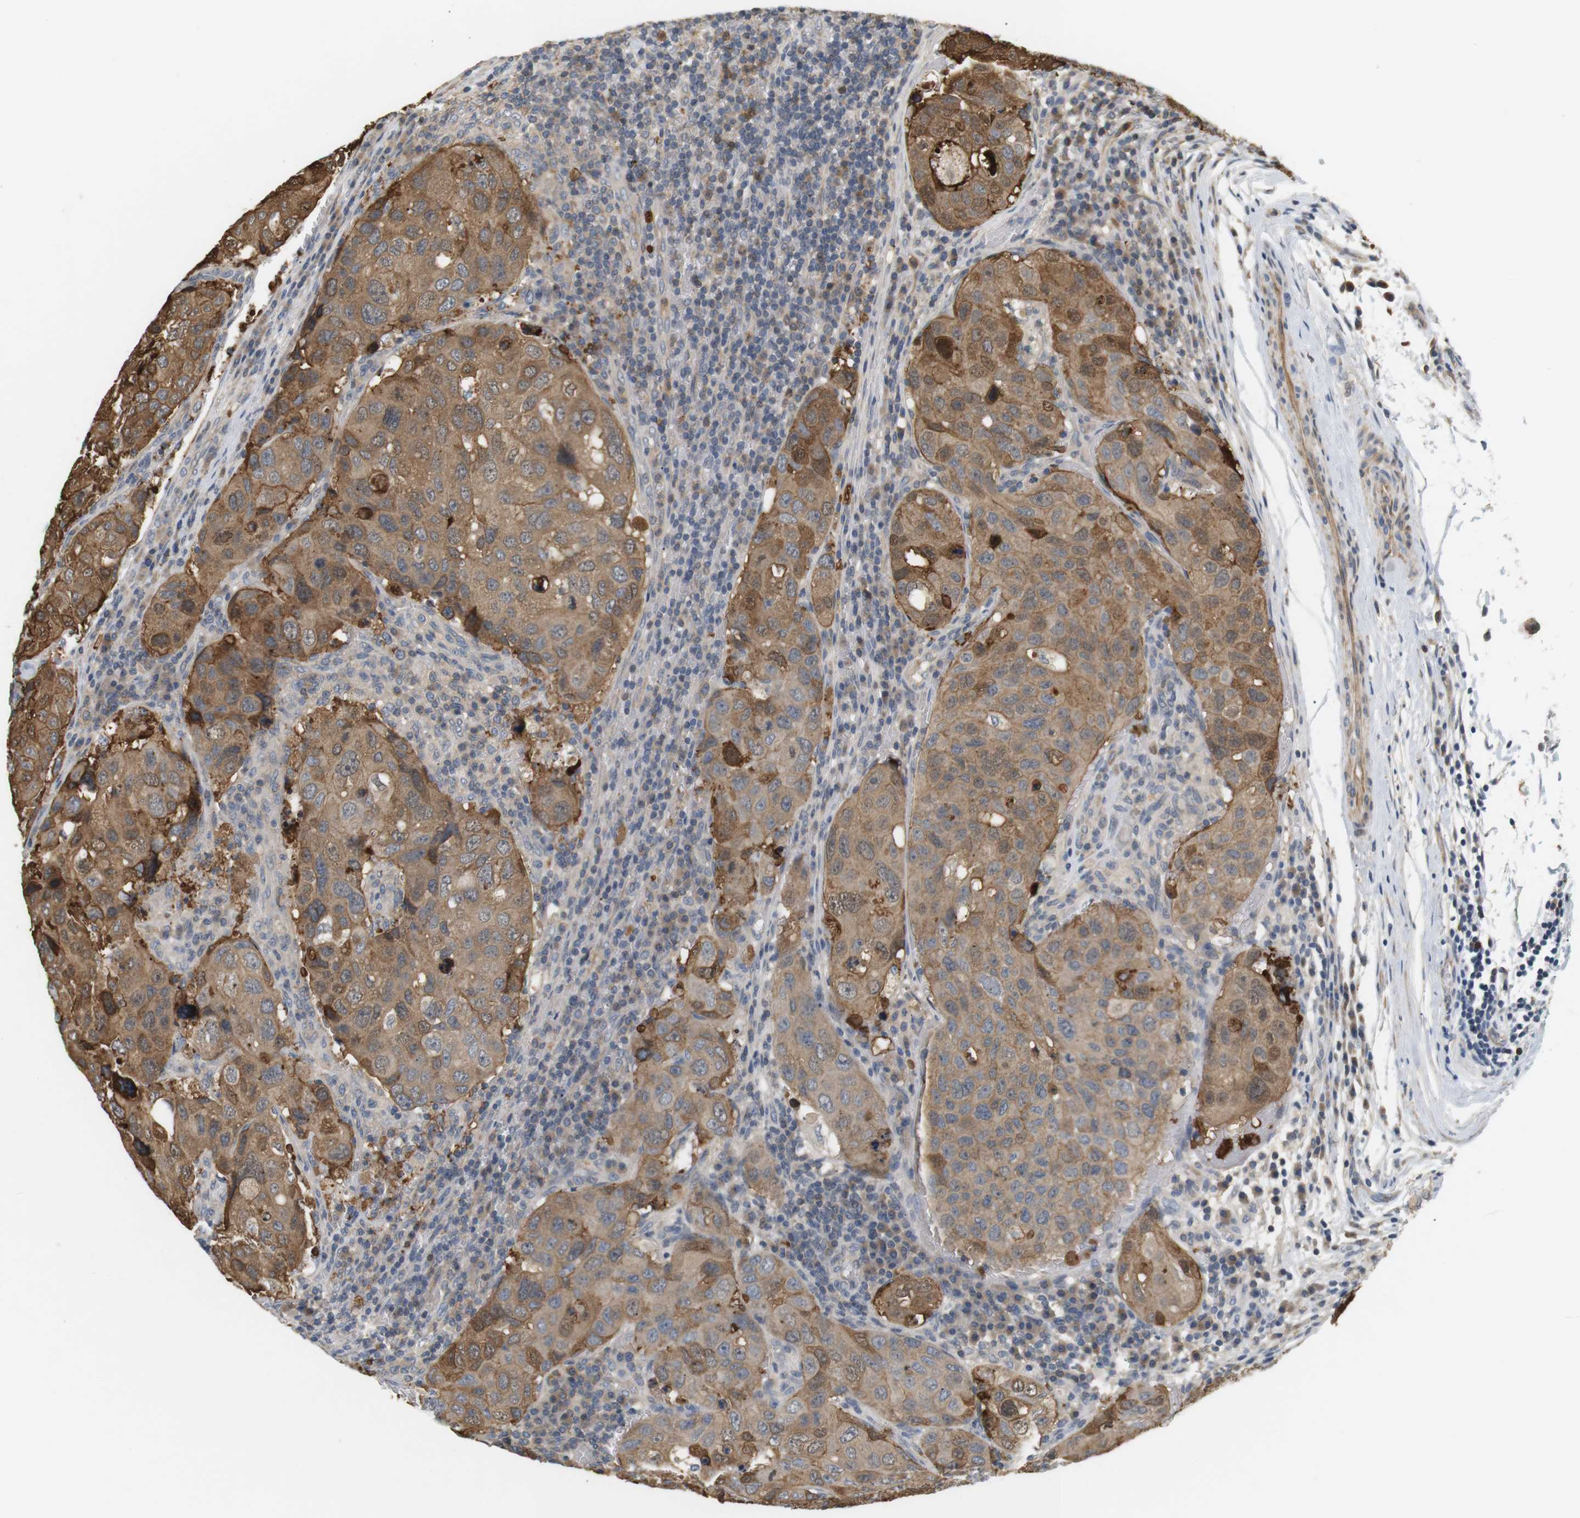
{"staining": {"intensity": "moderate", "quantity": ">75%", "location": "cytoplasmic/membranous"}, "tissue": "urothelial cancer", "cell_type": "Tumor cells", "image_type": "cancer", "snomed": [{"axis": "morphology", "description": "Urothelial carcinoma, High grade"}, {"axis": "topography", "description": "Lymph node"}, {"axis": "topography", "description": "Urinary bladder"}], "caption": "Protein positivity by immunohistochemistry demonstrates moderate cytoplasmic/membranous positivity in approximately >75% of tumor cells in urothelial cancer.", "gene": "P2RY1", "patient": {"sex": "male", "age": 51}}